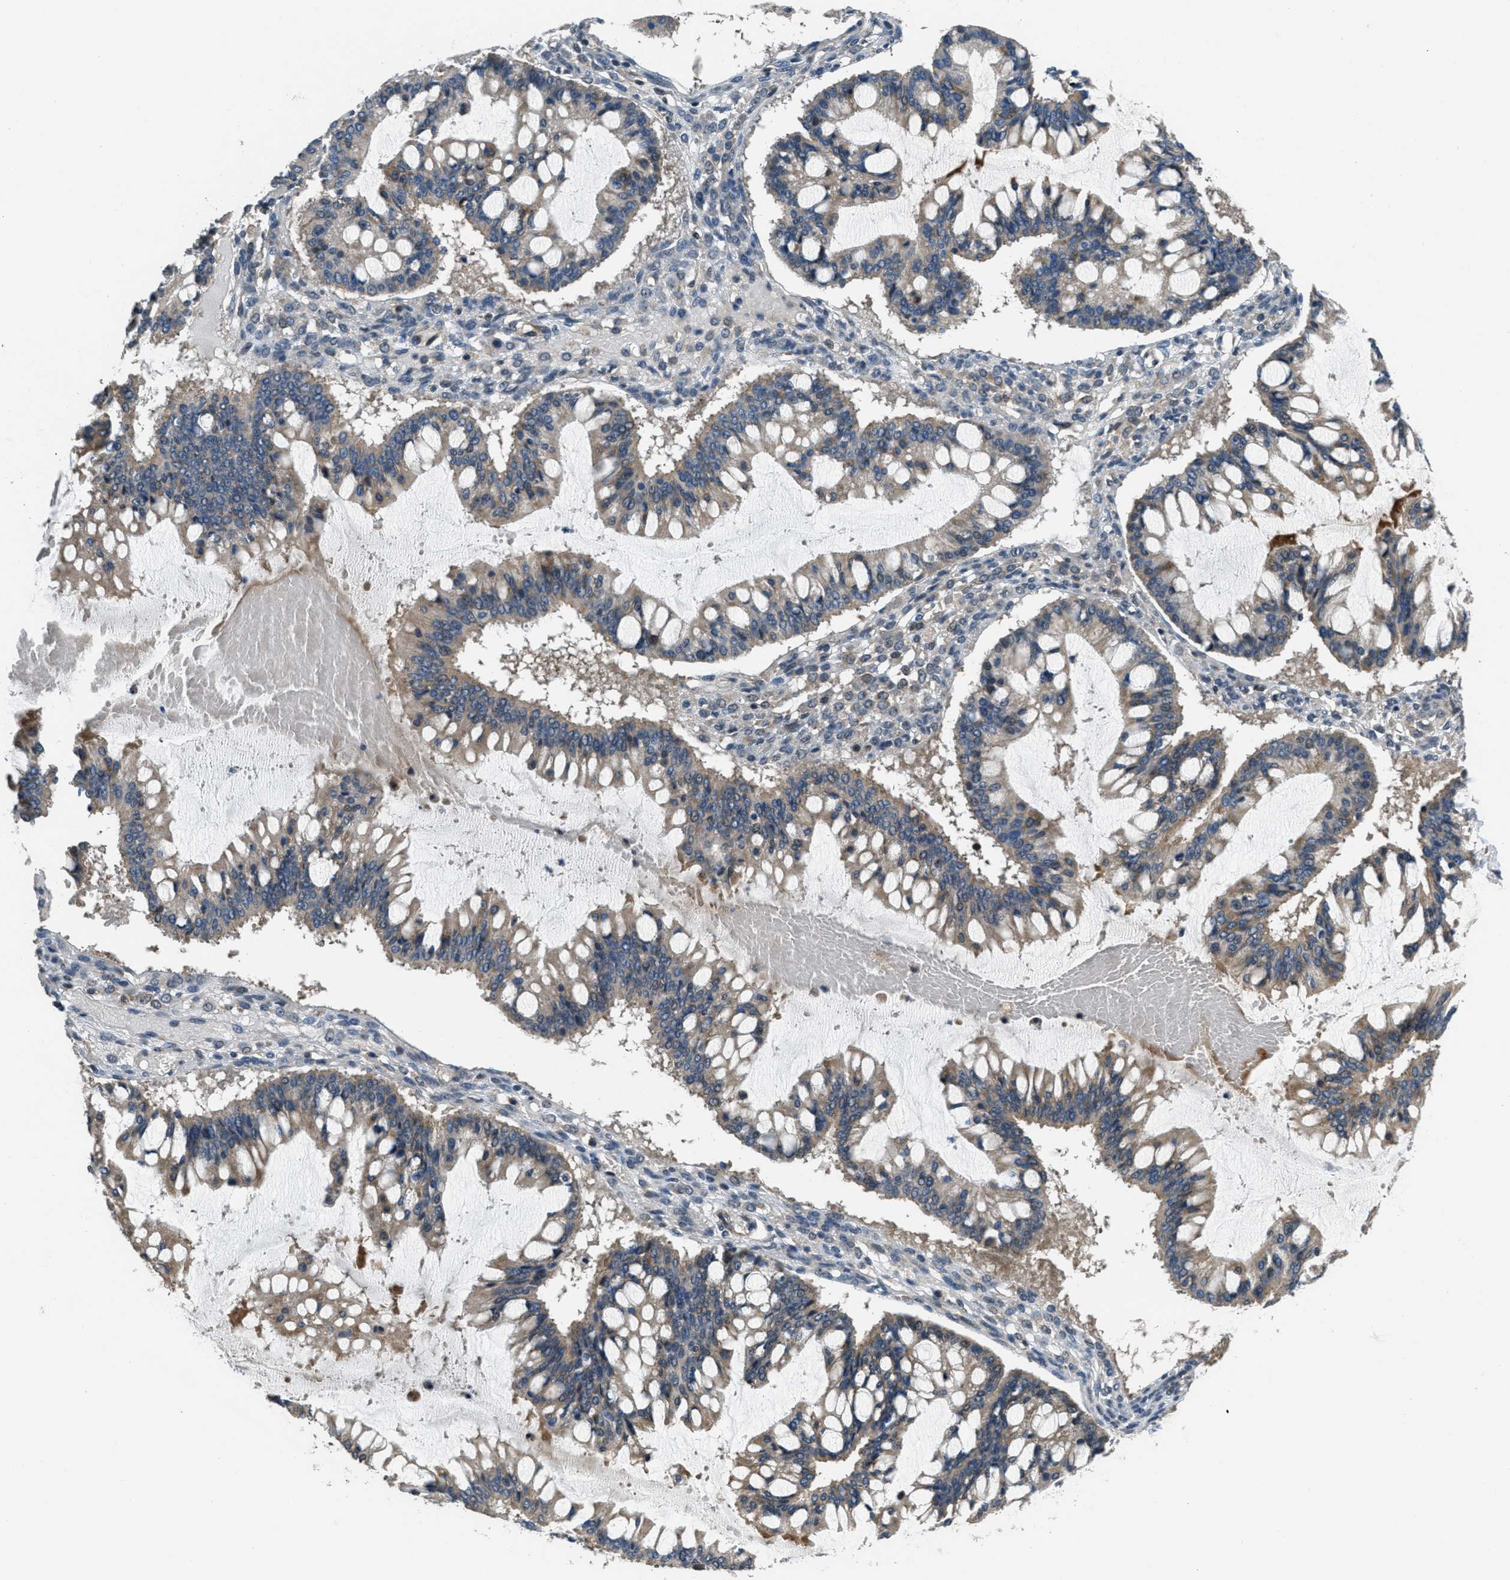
{"staining": {"intensity": "weak", "quantity": "25%-75%", "location": "cytoplasmic/membranous"}, "tissue": "ovarian cancer", "cell_type": "Tumor cells", "image_type": "cancer", "snomed": [{"axis": "morphology", "description": "Cystadenocarcinoma, mucinous, NOS"}, {"axis": "topography", "description": "Ovary"}], "caption": "The photomicrograph shows a brown stain indicating the presence of a protein in the cytoplasmic/membranous of tumor cells in mucinous cystadenocarcinoma (ovarian).", "gene": "NAT1", "patient": {"sex": "female", "age": 73}}